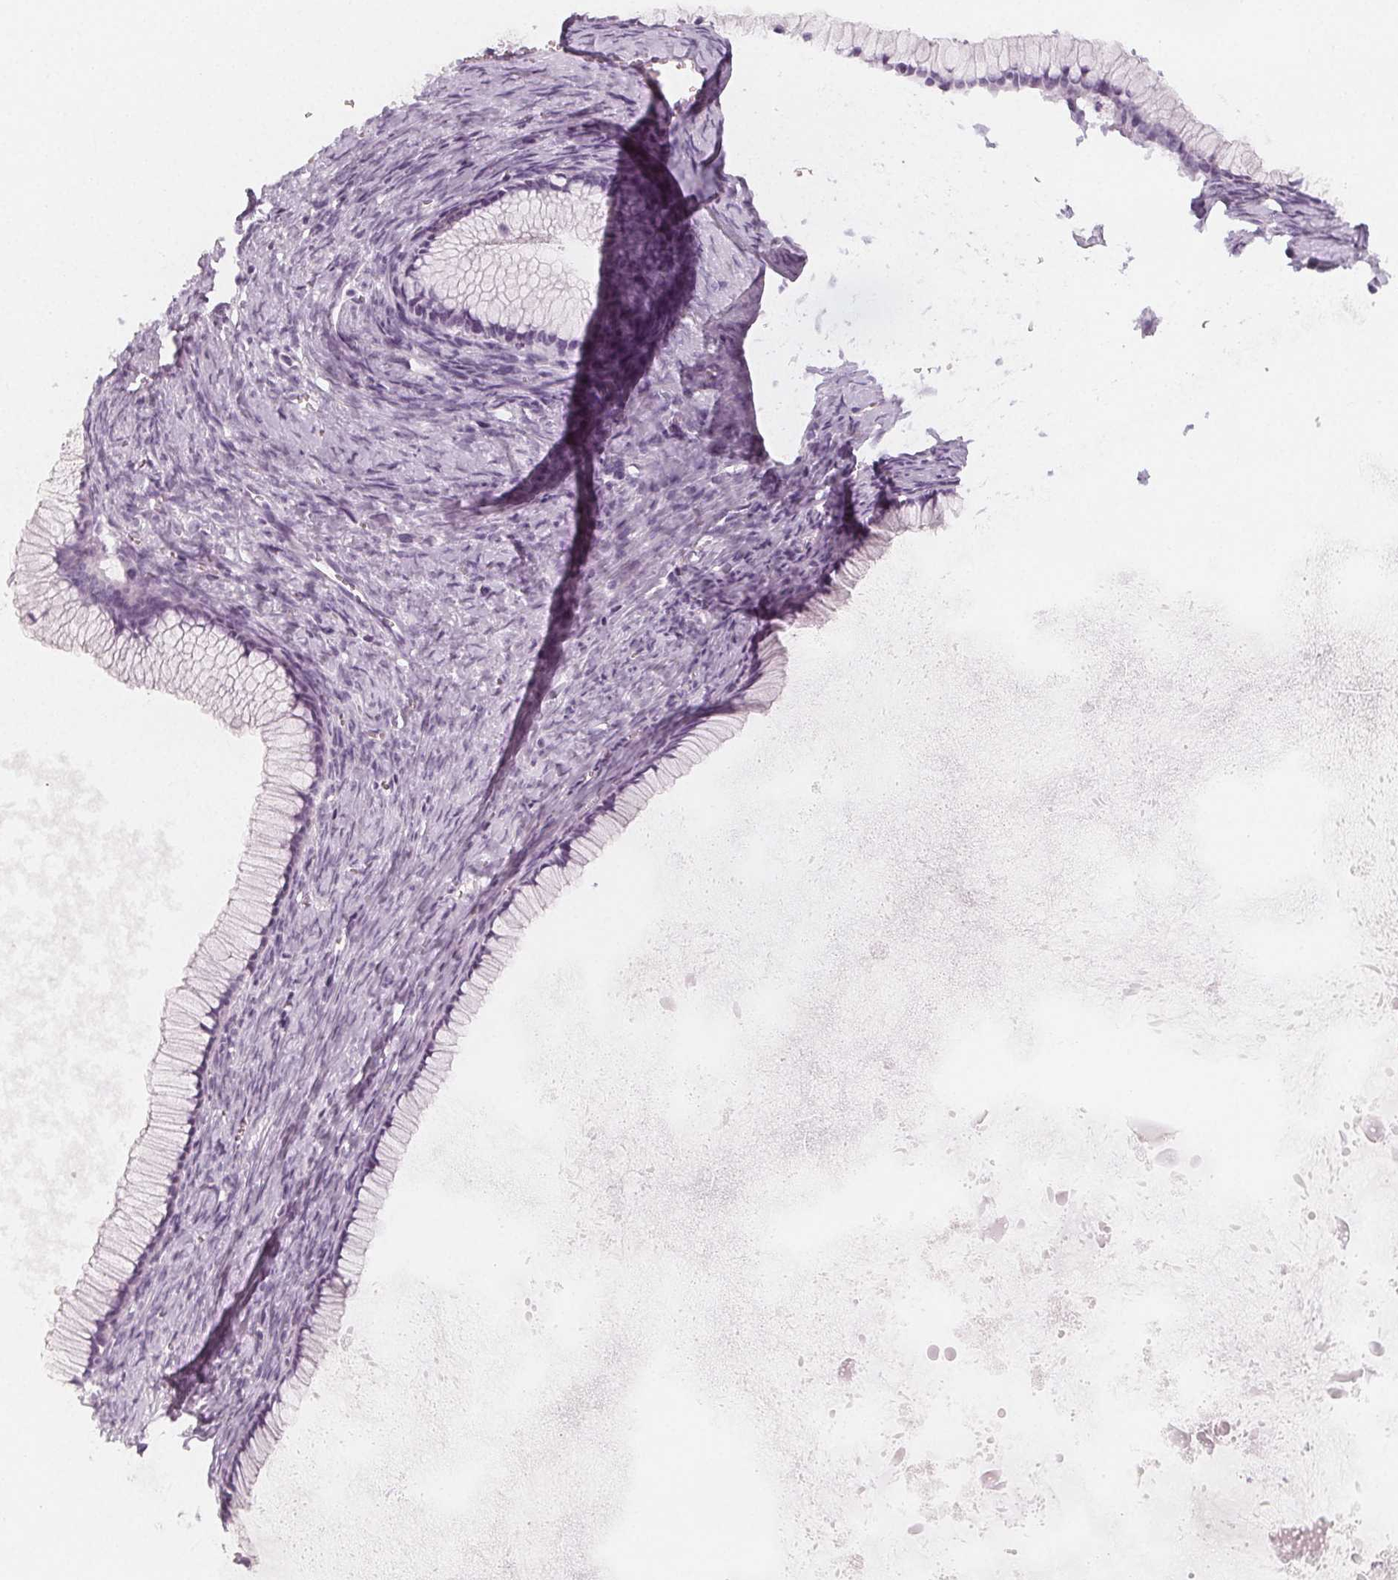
{"staining": {"intensity": "negative", "quantity": "none", "location": "none"}, "tissue": "ovarian cancer", "cell_type": "Tumor cells", "image_type": "cancer", "snomed": [{"axis": "morphology", "description": "Cystadenocarcinoma, mucinous, NOS"}, {"axis": "topography", "description": "Ovary"}], "caption": "Tumor cells show no significant protein staining in ovarian mucinous cystadenocarcinoma. (DAB (3,3'-diaminobenzidine) IHC, high magnification).", "gene": "MAP1A", "patient": {"sex": "female", "age": 41}}